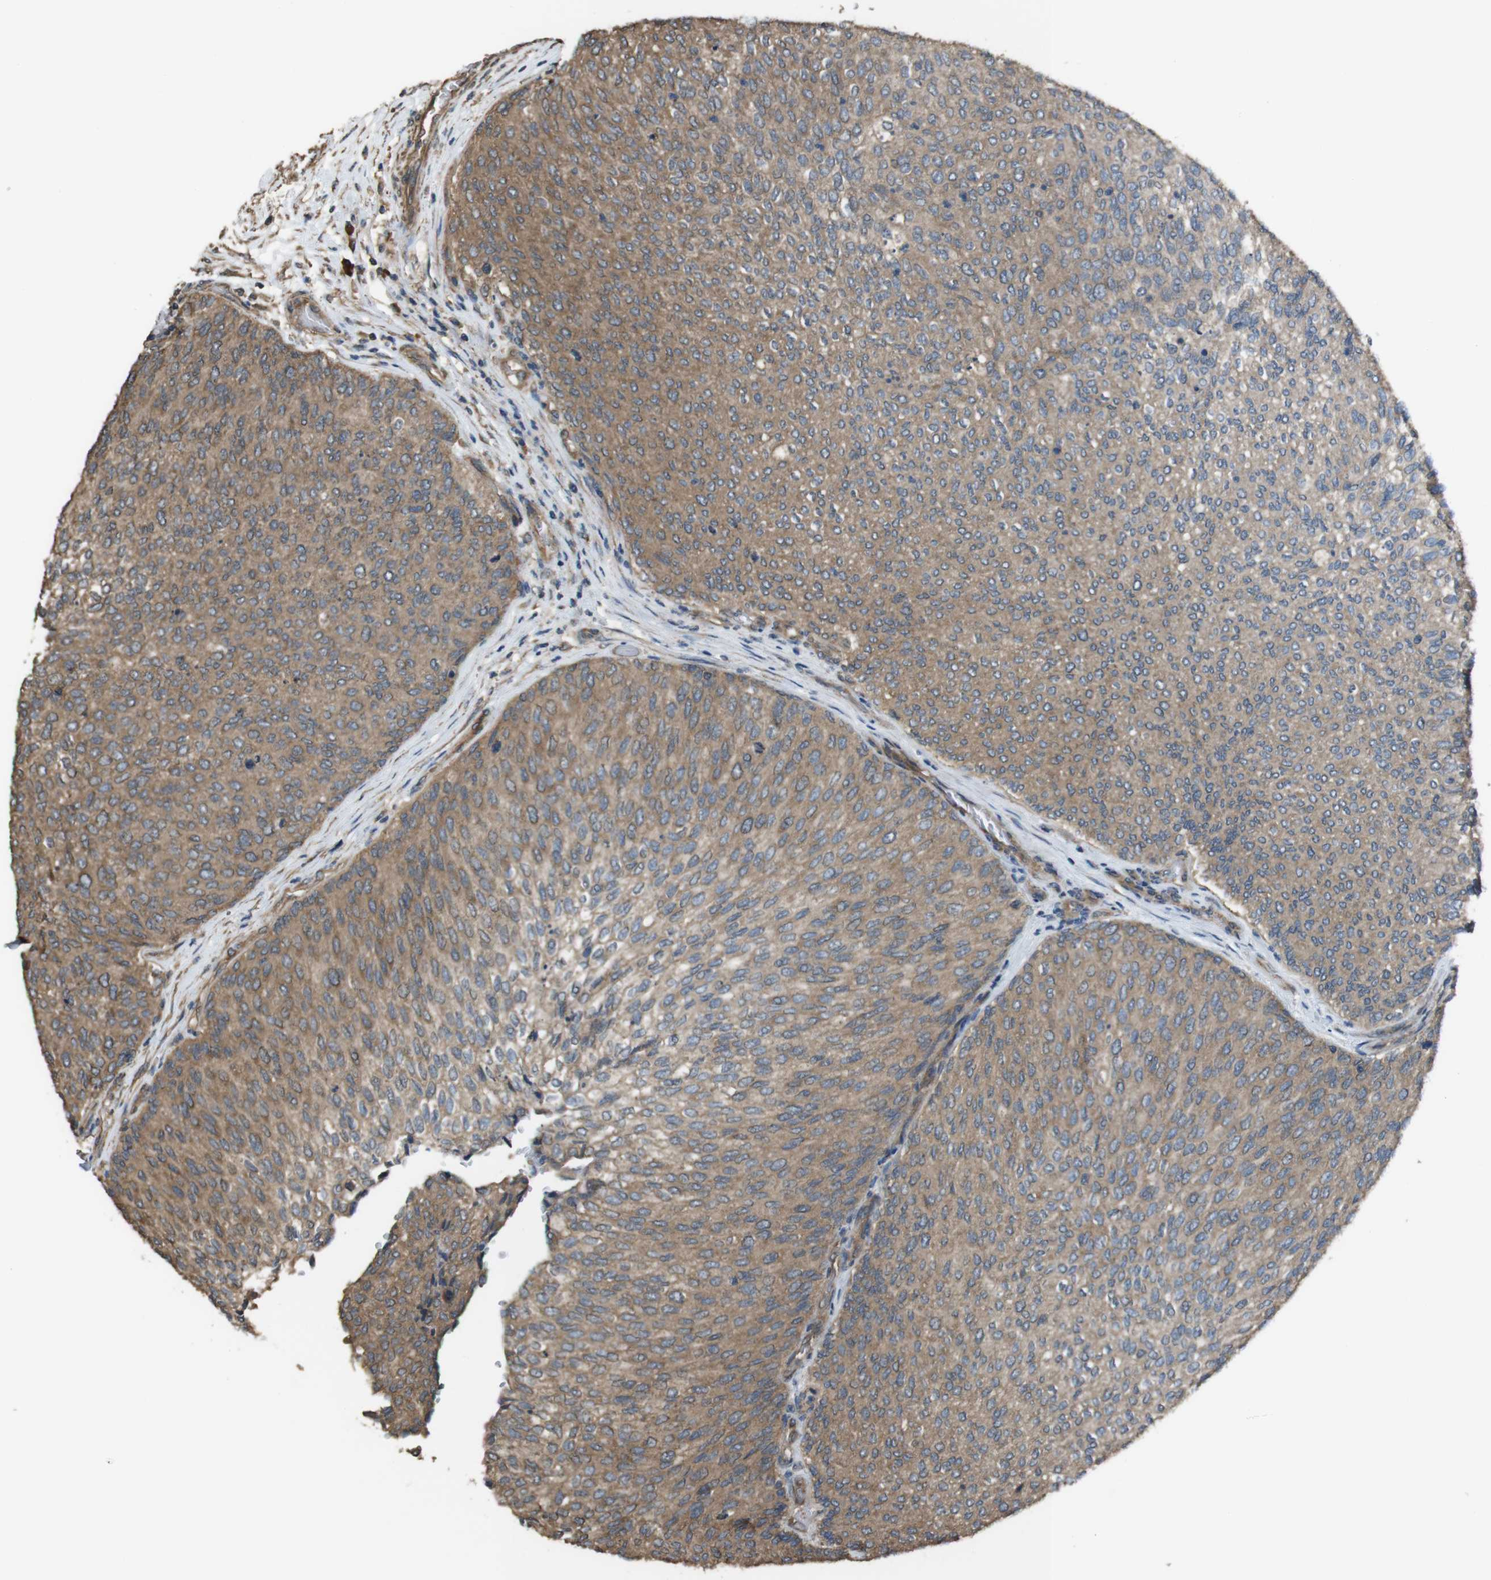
{"staining": {"intensity": "moderate", "quantity": ">75%", "location": "cytoplasmic/membranous"}, "tissue": "urothelial cancer", "cell_type": "Tumor cells", "image_type": "cancer", "snomed": [{"axis": "morphology", "description": "Urothelial carcinoma, Low grade"}, {"axis": "topography", "description": "Urinary bladder"}], "caption": "Protein expression analysis of human low-grade urothelial carcinoma reveals moderate cytoplasmic/membranous staining in about >75% of tumor cells. The protein is stained brown, and the nuclei are stained in blue (DAB (3,3'-diaminobenzidine) IHC with brightfield microscopy, high magnification).", "gene": "FUT2", "patient": {"sex": "female", "age": 79}}